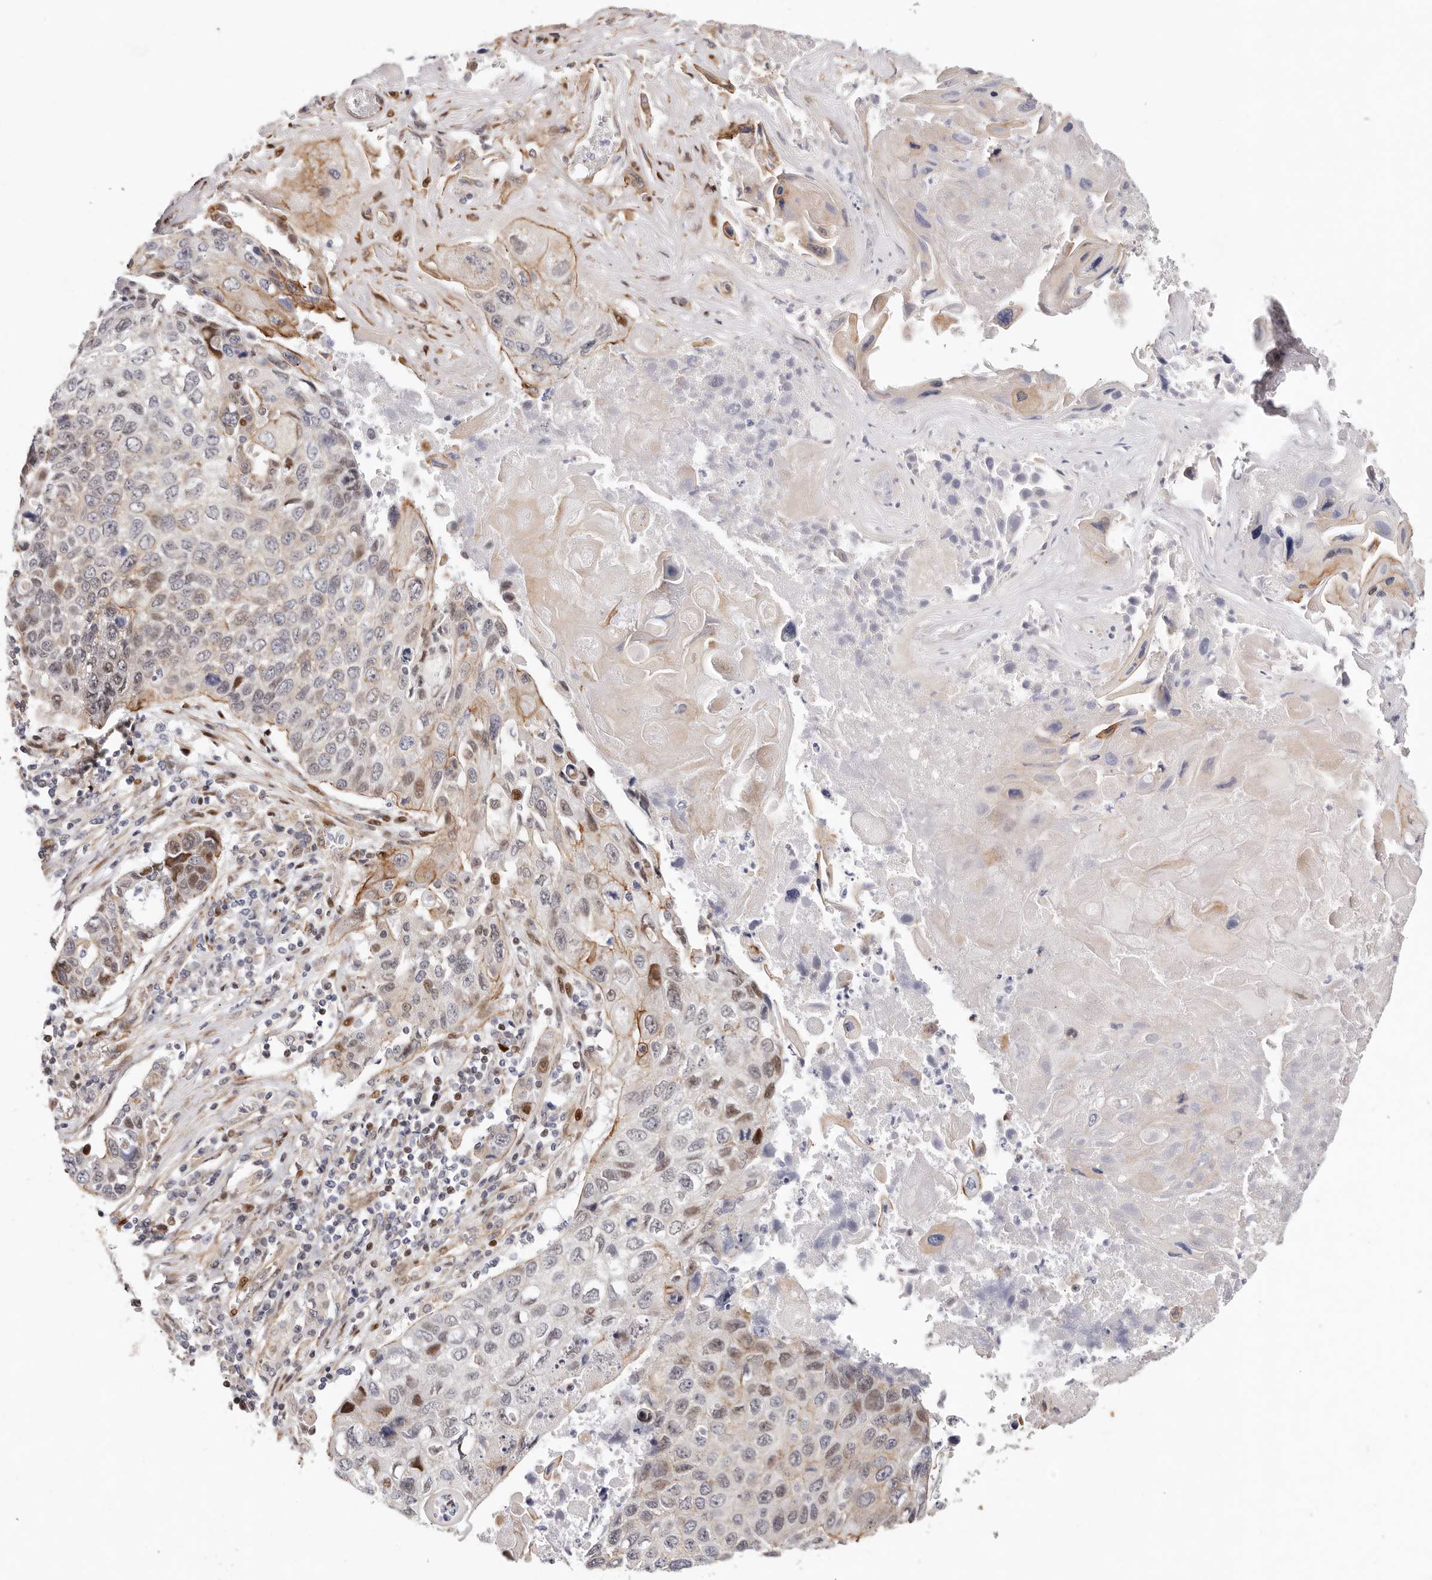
{"staining": {"intensity": "weak", "quantity": "25%-75%", "location": "cytoplasmic/membranous,nuclear"}, "tissue": "lung cancer", "cell_type": "Tumor cells", "image_type": "cancer", "snomed": [{"axis": "morphology", "description": "Squamous cell carcinoma, NOS"}, {"axis": "topography", "description": "Lung"}], "caption": "The histopathology image exhibits staining of lung cancer, revealing weak cytoplasmic/membranous and nuclear protein expression (brown color) within tumor cells. The protein of interest is shown in brown color, while the nuclei are stained blue.", "gene": "EPHX3", "patient": {"sex": "male", "age": 61}}